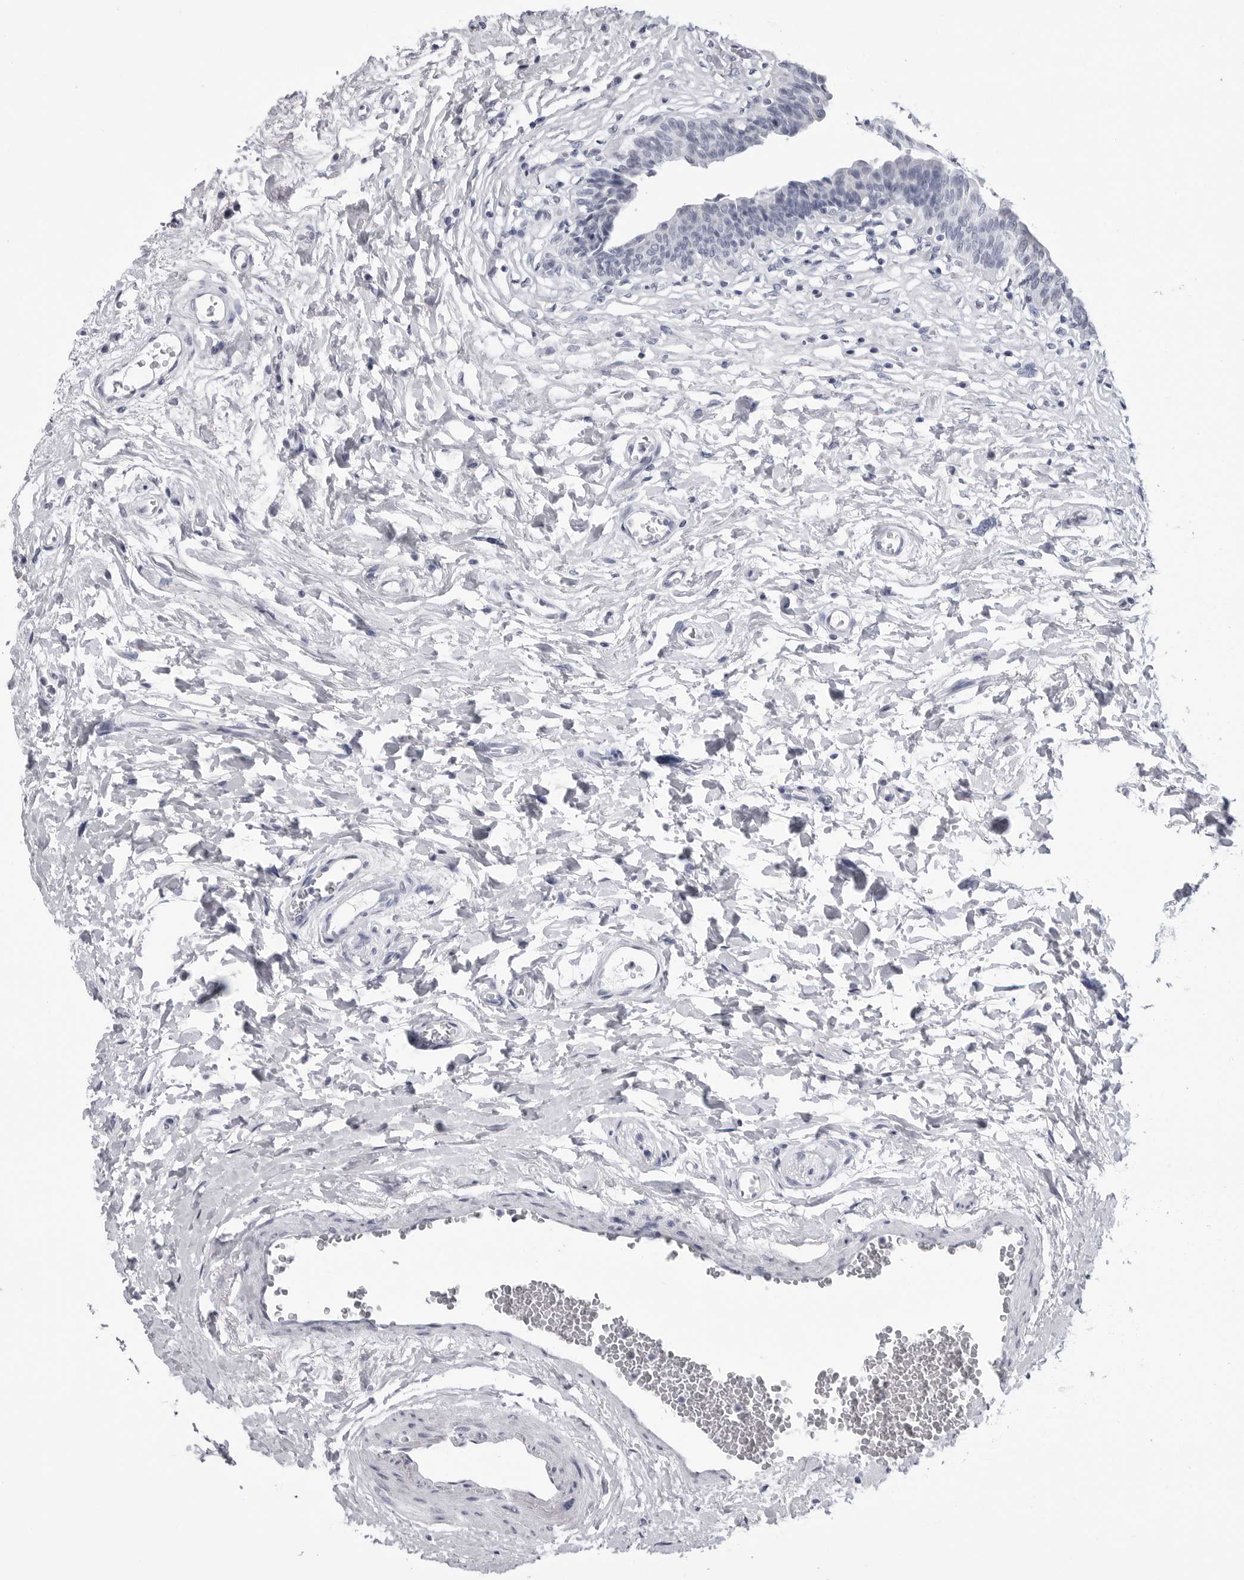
{"staining": {"intensity": "negative", "quantity": "none", "location": "none"}, "tissue": "urinary bladder", "cell_type": "Urothelial cells", "image_type": "normal", "snomed": [{"axis": "morphology", "description": "Normal tissue, NOS"}, {"axis": "topography", "description": "Urinary bladder"}], "caption": "There is no significant expression in urothelial cells of urinary bladder.", "gene": "PGA3", "patient": {"sex": "male", "age": 83}}